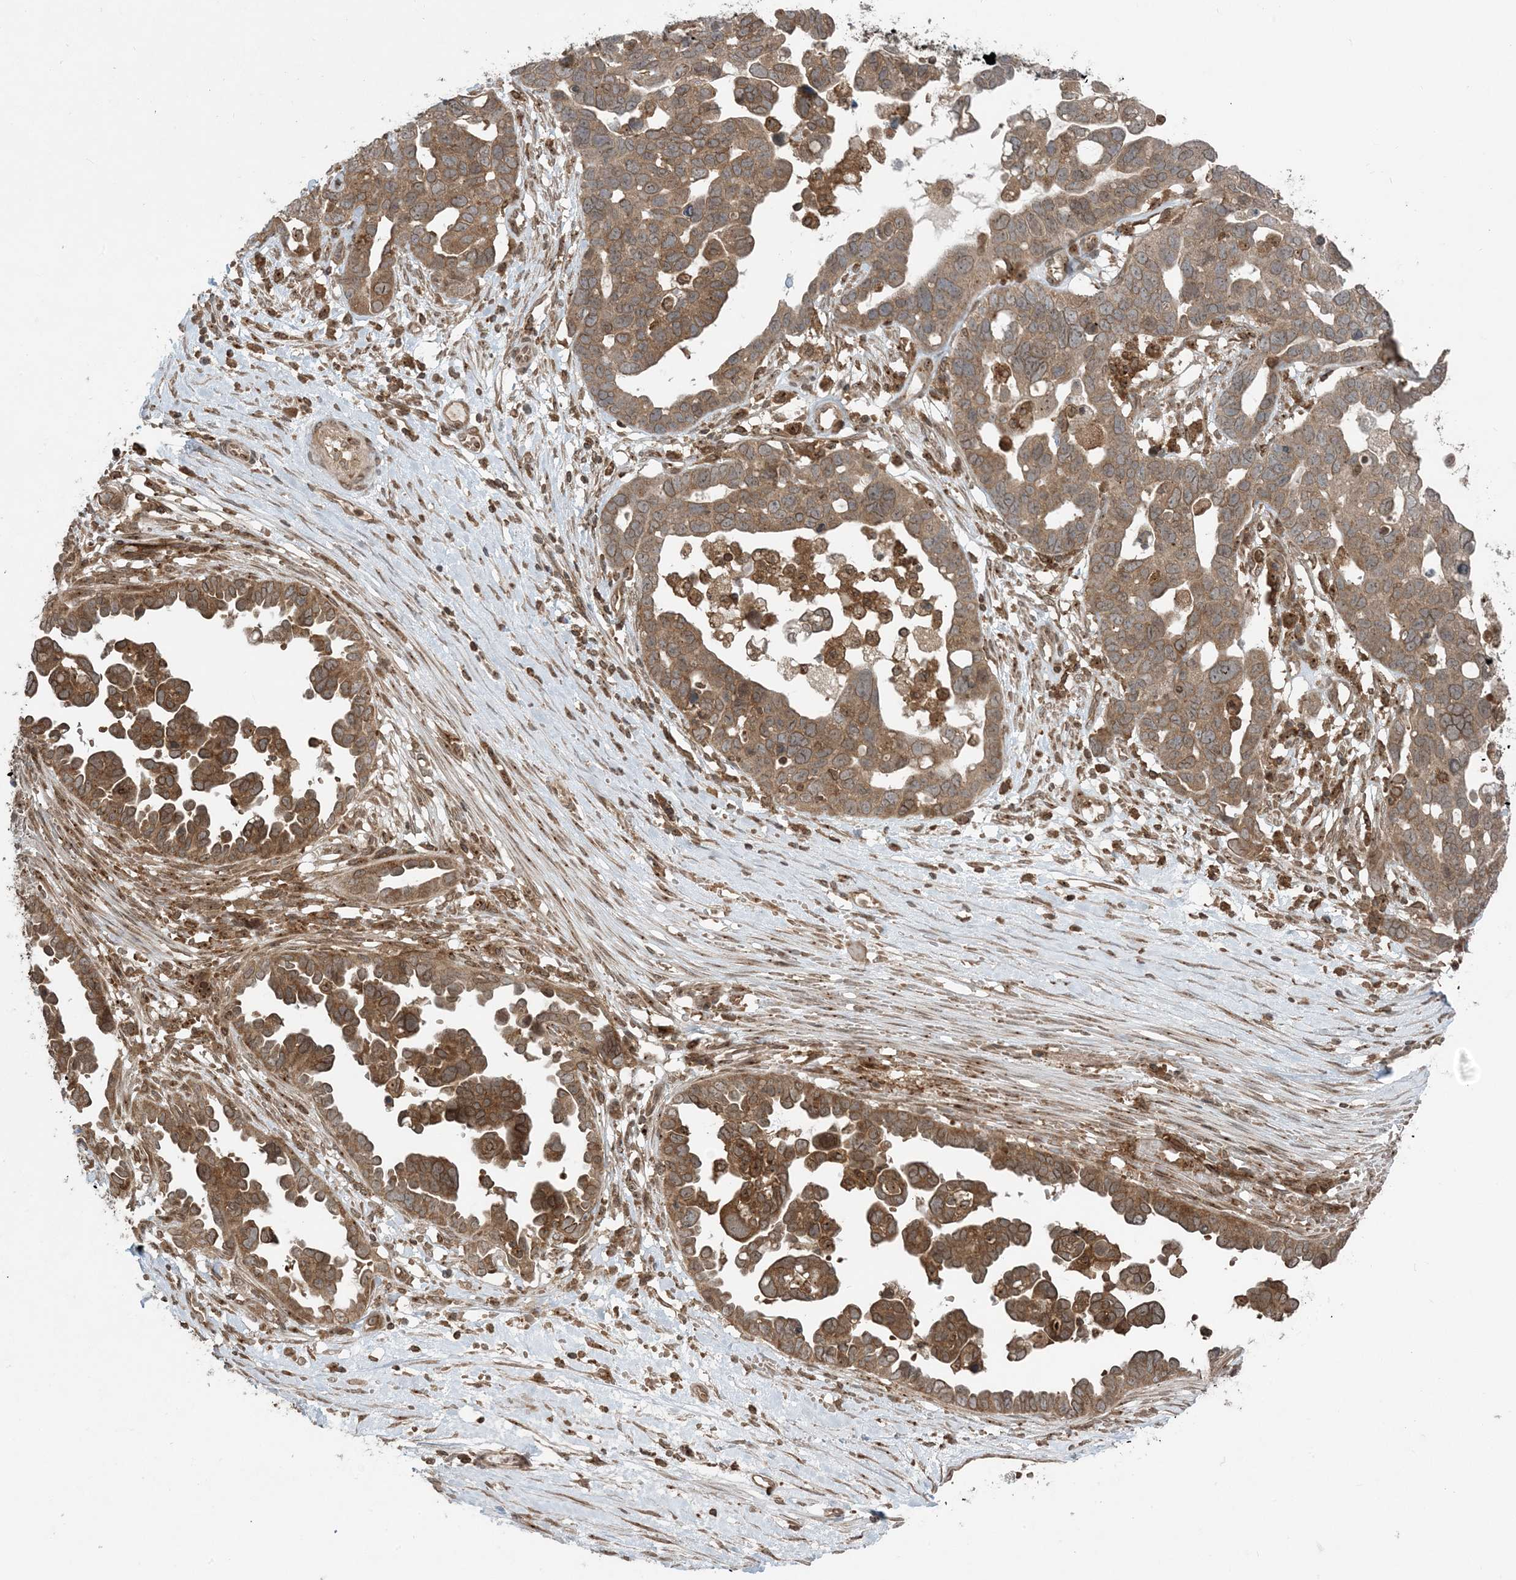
{"staining": {"intensity": "moderate", "quantity": ">75%", "location": "cytoplasmic/membranous"}, "tissue": "ovarian cancer", "cell_type": "Tumor cells", "image_type": "cancer", "snomed": [{"axis": "morphology", "description": "Cystadenocarcinoma, serous, NOS"}, {"axis": "topography", "description": "Ovary"}], "caption": "Ovarian cancer stained for a protein exhibits moderate cytoplasmic/membranous positivity in tumor cells.", "gene": "DDX19B", "patient": {"sex": "female", "age": 54}}